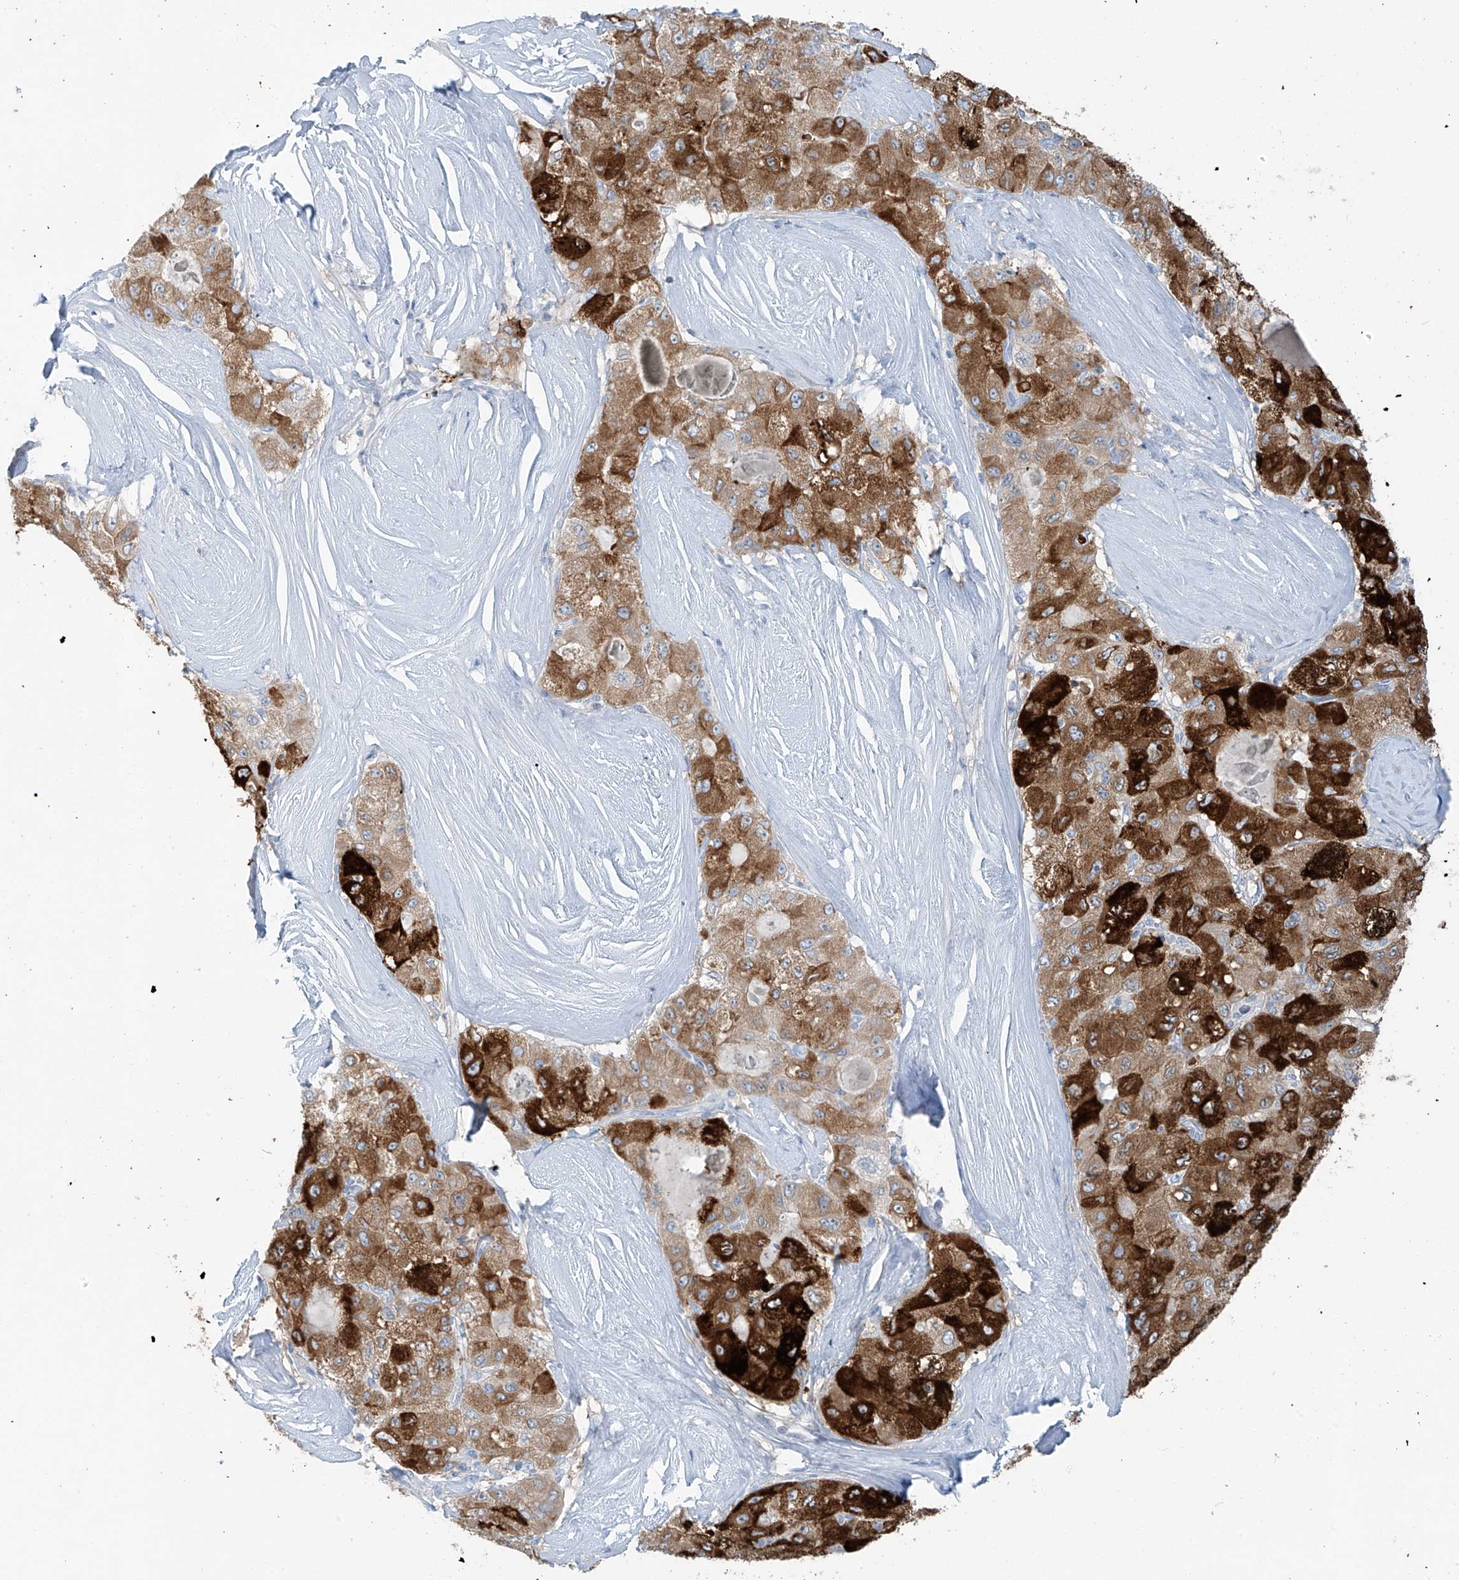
{"staining": {"intensity": "strong", "quantity": "25%-75%", "location": "cytoplasmic/membranous"}, "tissue": "liver cancer", "cell_type": "Tumor cells", "image_type": "cancer", "snomed": [{"axis": "morphology", "description": "Carcinoma, Hepatocellular, NOS"}, {"axis": "topography", "description": "Liver"}], "caption": "Tumor cells display high levels of strong cytoplasmic/membranous expression in approximately 25%-75% of cells in hepatocellular carcinoma (liver). The staining was performed using DAB (3,3'-diaminobenzidine), with brown indicating positive protein expression. Nuclei are stained blue with hematoxylin.", "gene": "SLC25A43", "patient": {"sex": "male", "age": 80}}